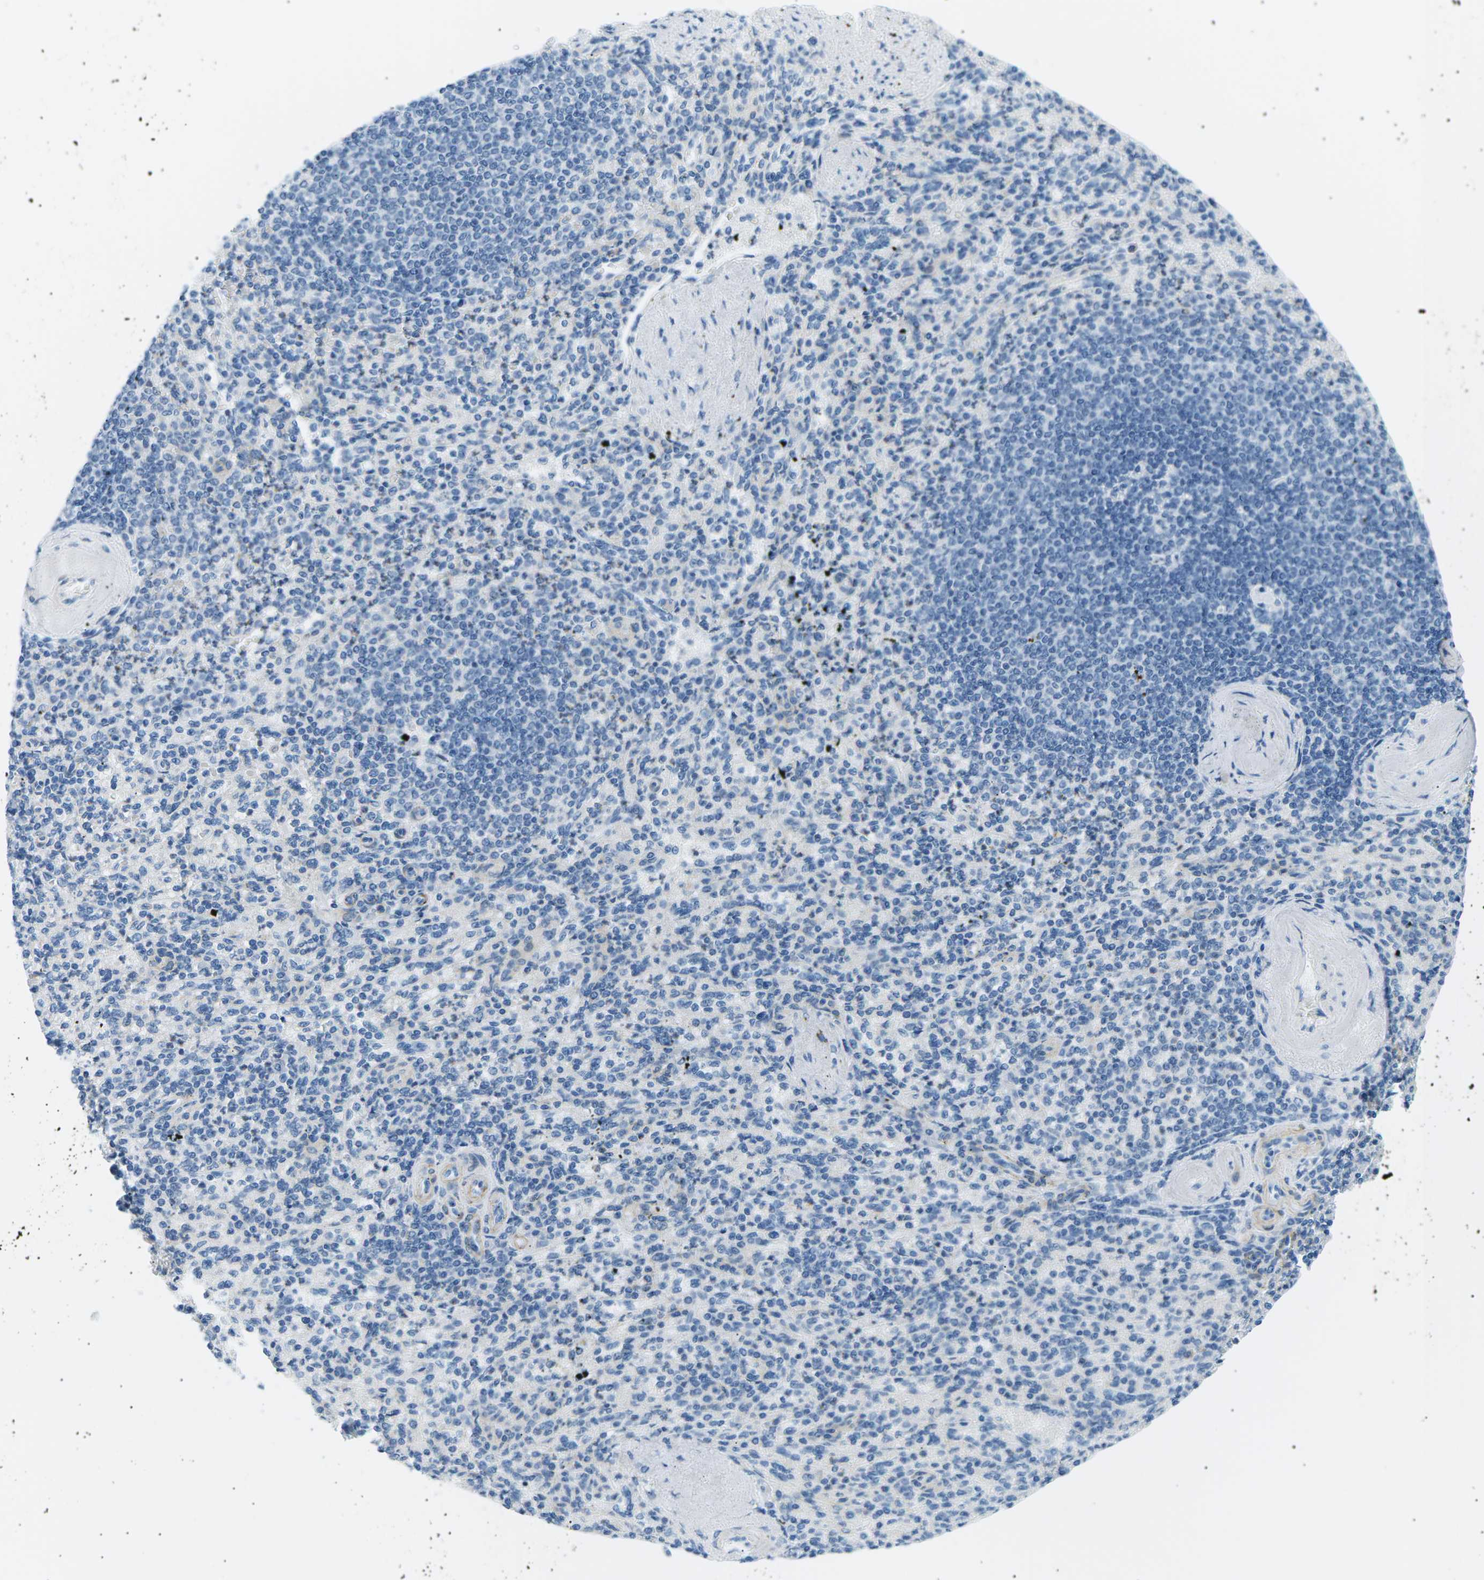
{"staining": {"intensity": "negative", "quantity": "none", "location": "none"}, "tissue": "spleen", "cell_type": "Cells in red pulp", "image_type": "normal", "snomed": [{"axis": "morphology", "description": "Normal tissue, NOS"}, {"axis": "topography", "description": "Spleen"}], "caption": "This is an immunohistochemistry (IHC) photomicrograph of benign human spleen. There is no positivity in cells in red pulp.", "gene": "SEPTIN5", "patient": {"sex": "female", "age": 74}}